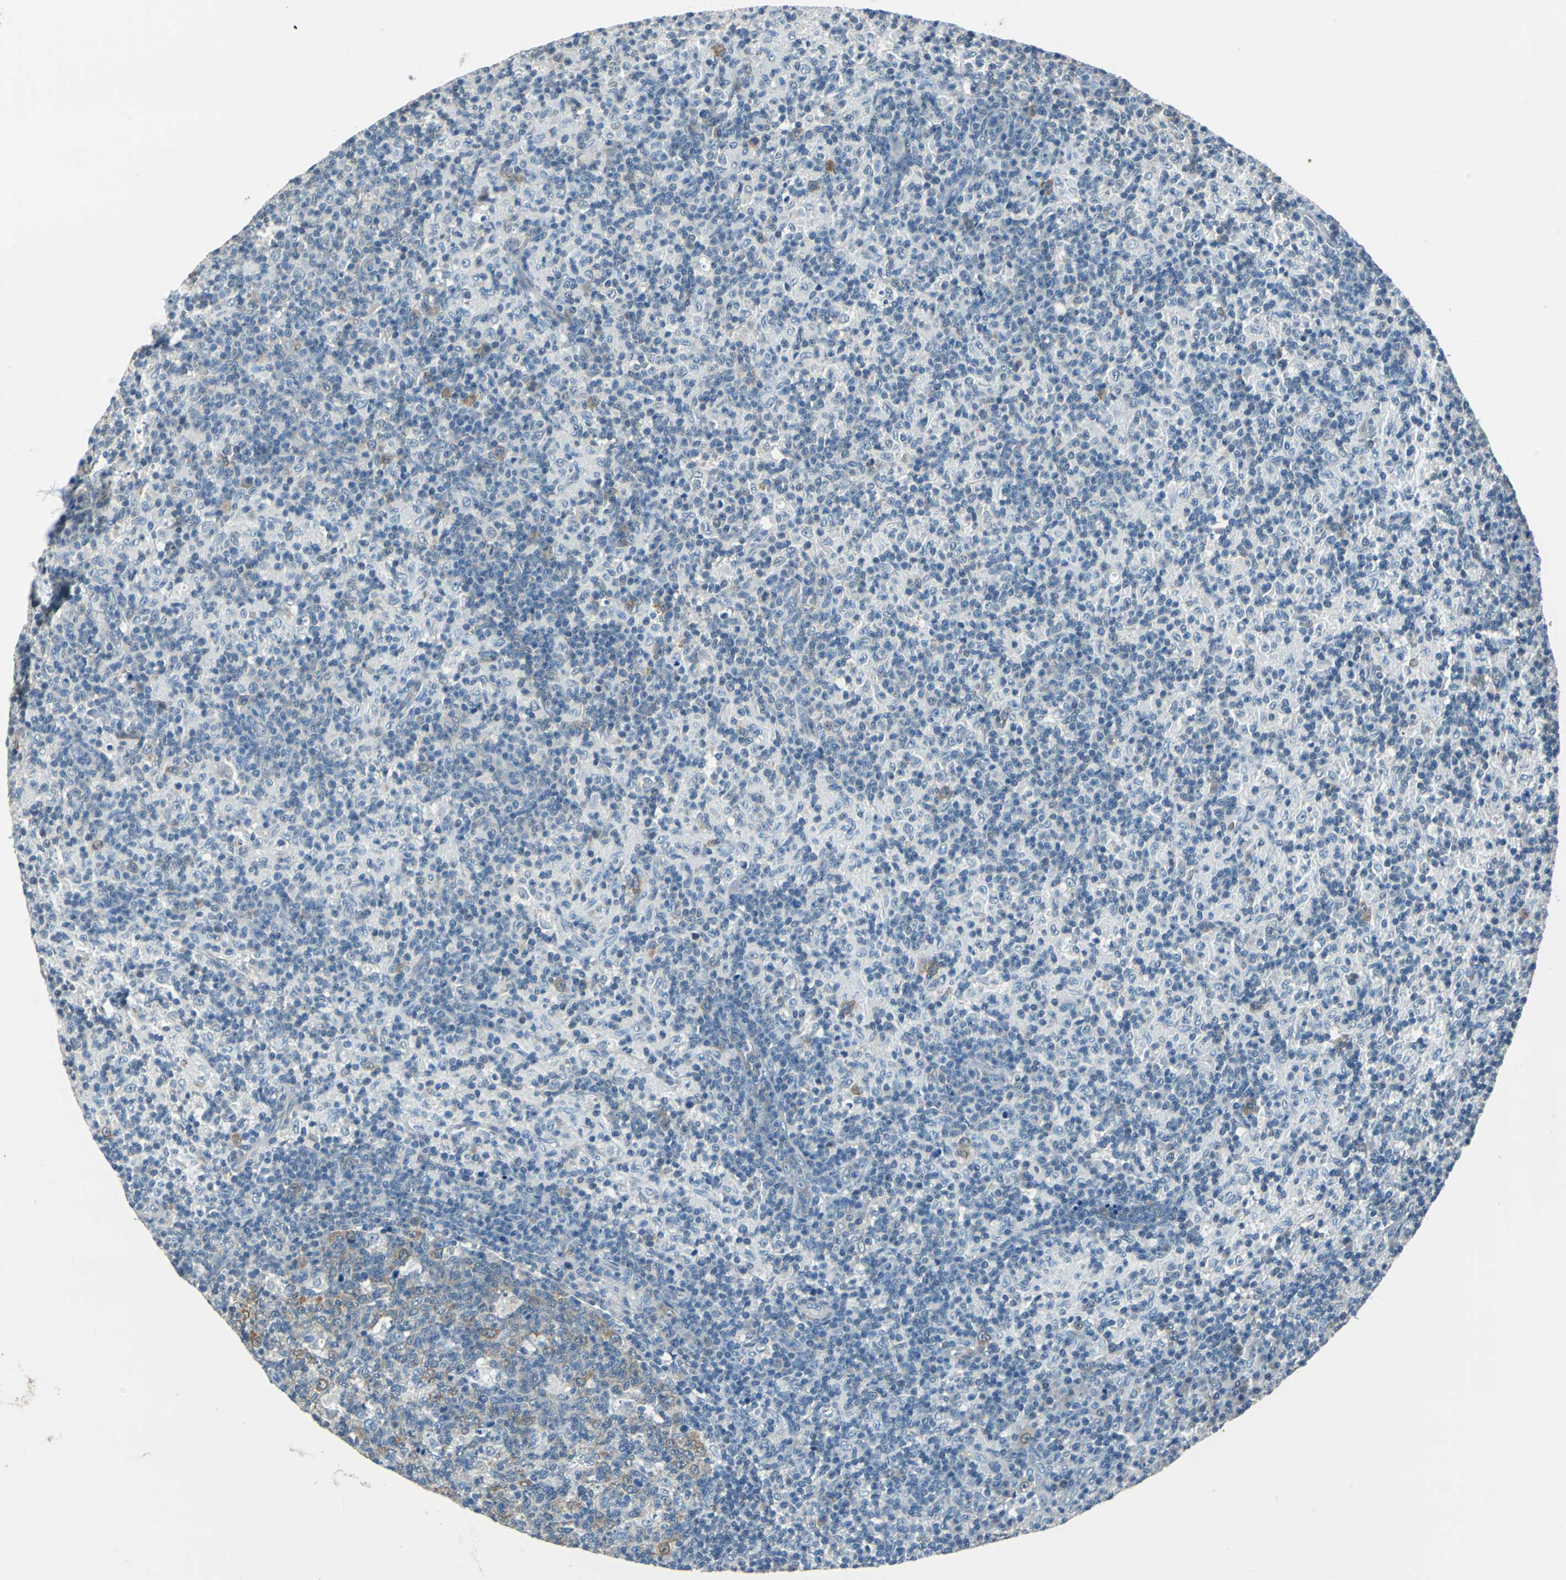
{"staining": {"intensity": "moderate", "quantity": ">75%", "location": "cytoplasmic/membranous"}, "tissue": "lymph node", "cell_type": "Germinal center cells", "image_type": "normal", "snomed": [{"axis": "morphology", "description": "Normal tissue, NOS"}, {"axis": "morphology", "description": "Inflammation, NOS"}, {"axis": "topography", "description": "Lymph node"}], "caption": "Moderate cytoplasmic/membranous staining is appreciated in approximately >75% of germinal center cells in benign lymph node. Ihc stains the protein in brown and the nuclei are stained blue.", "gene": "FKBP4", "patient": {"sex": "male", "age": 55}}